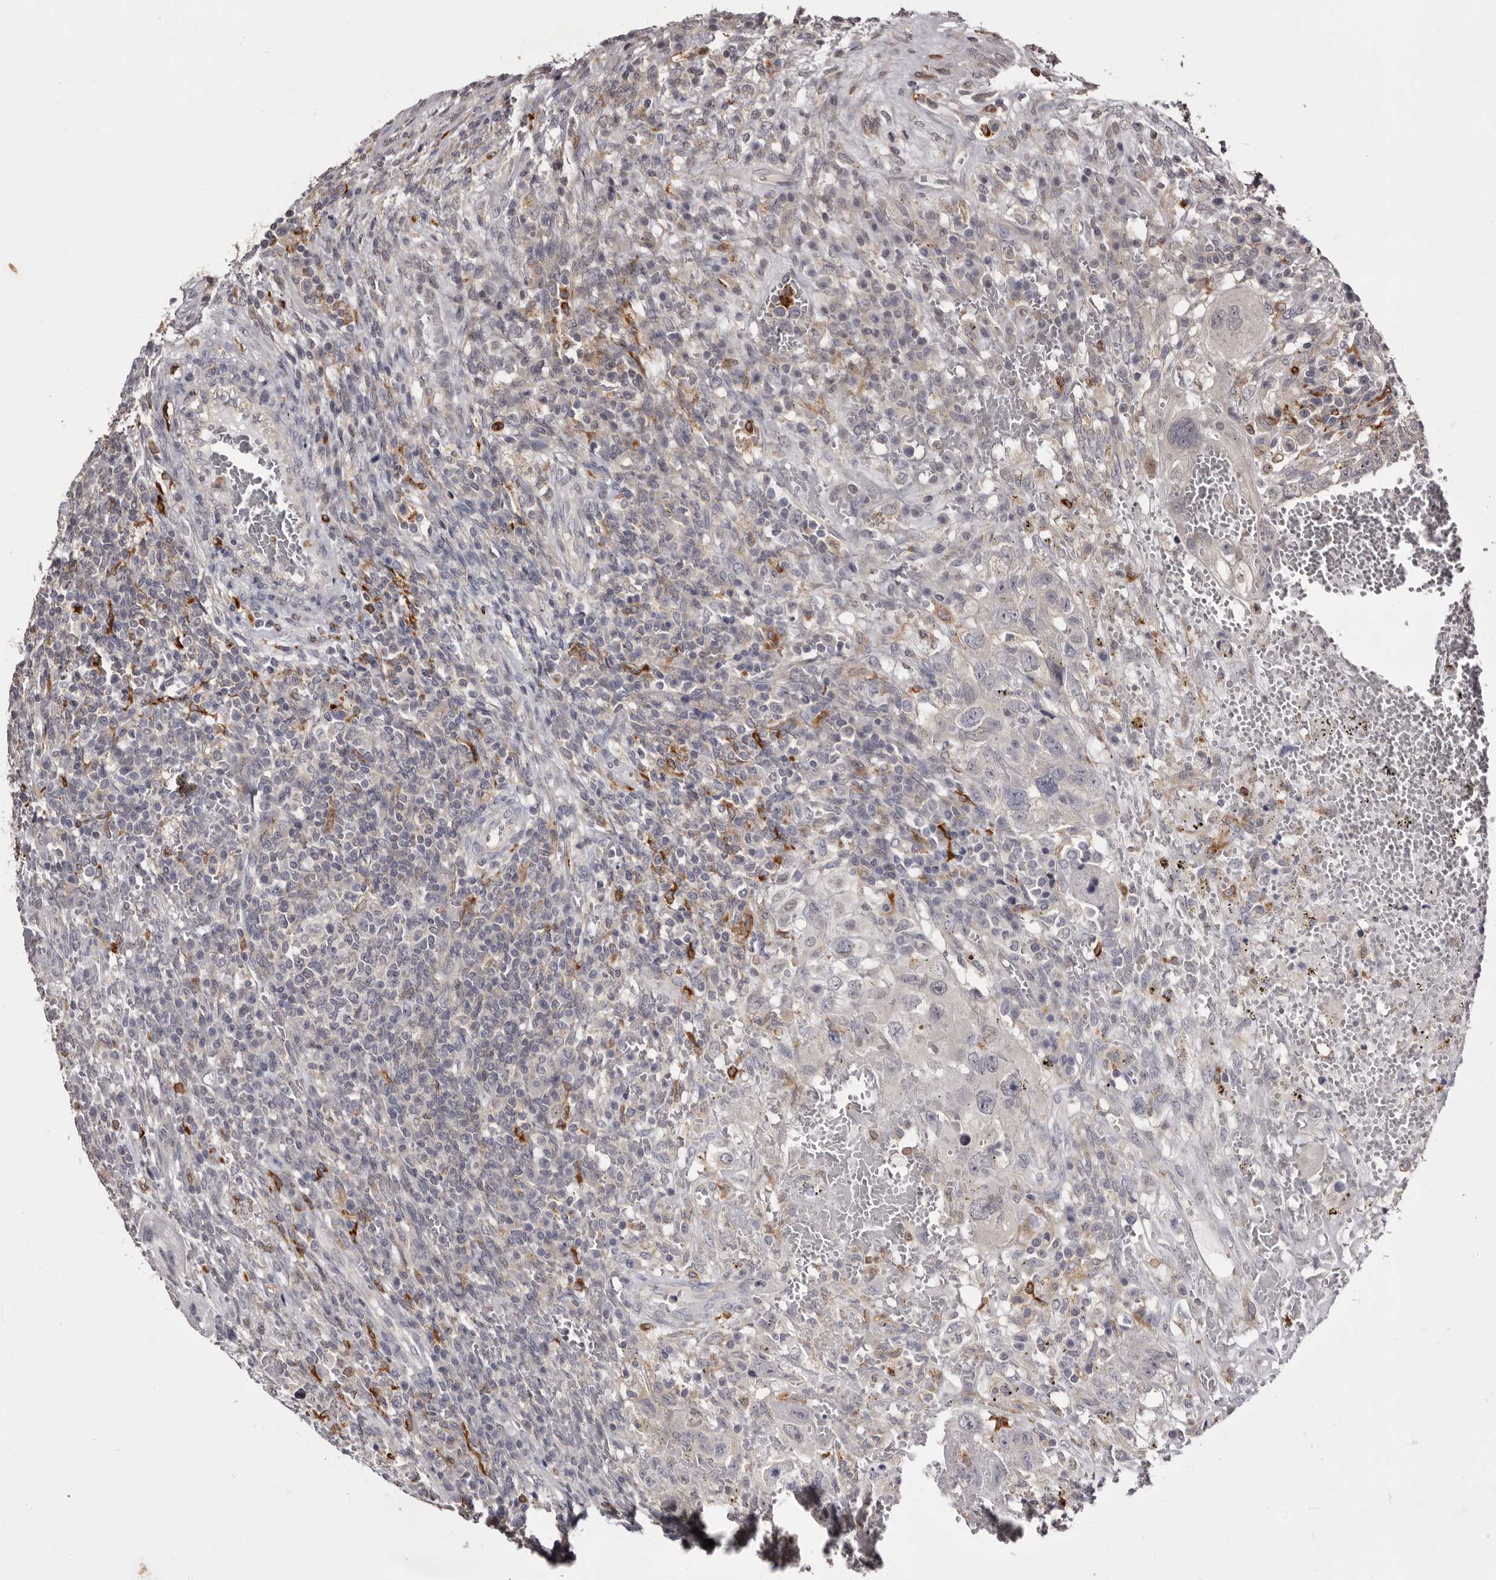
{"staining": {"intensity": "weak", "quantity": "<25%", "location": "cytoplasmic/membranous"}, "tissue": "testis cancer", "cell_type": "Tumor cells", "image_type": "cancer", "snomed": [{"axis": "morphology", "description": "Carcinoma, Embryonal, NOS"}, {"axis": "topography", "description": "Testis"}], "caption": "Immunohistochemistry (IHC) of human embryonal carcinoma (testis) displays no expression in tumor cells. Brightfield microscopy of immunohistochemistry stained with DAB (3,3'-diaminobenzidine) (brown) and hematoxylin (blue), captured at high magnification.", "gene": "TNNI1", "patient": {"sex": "male", "age": 26}}